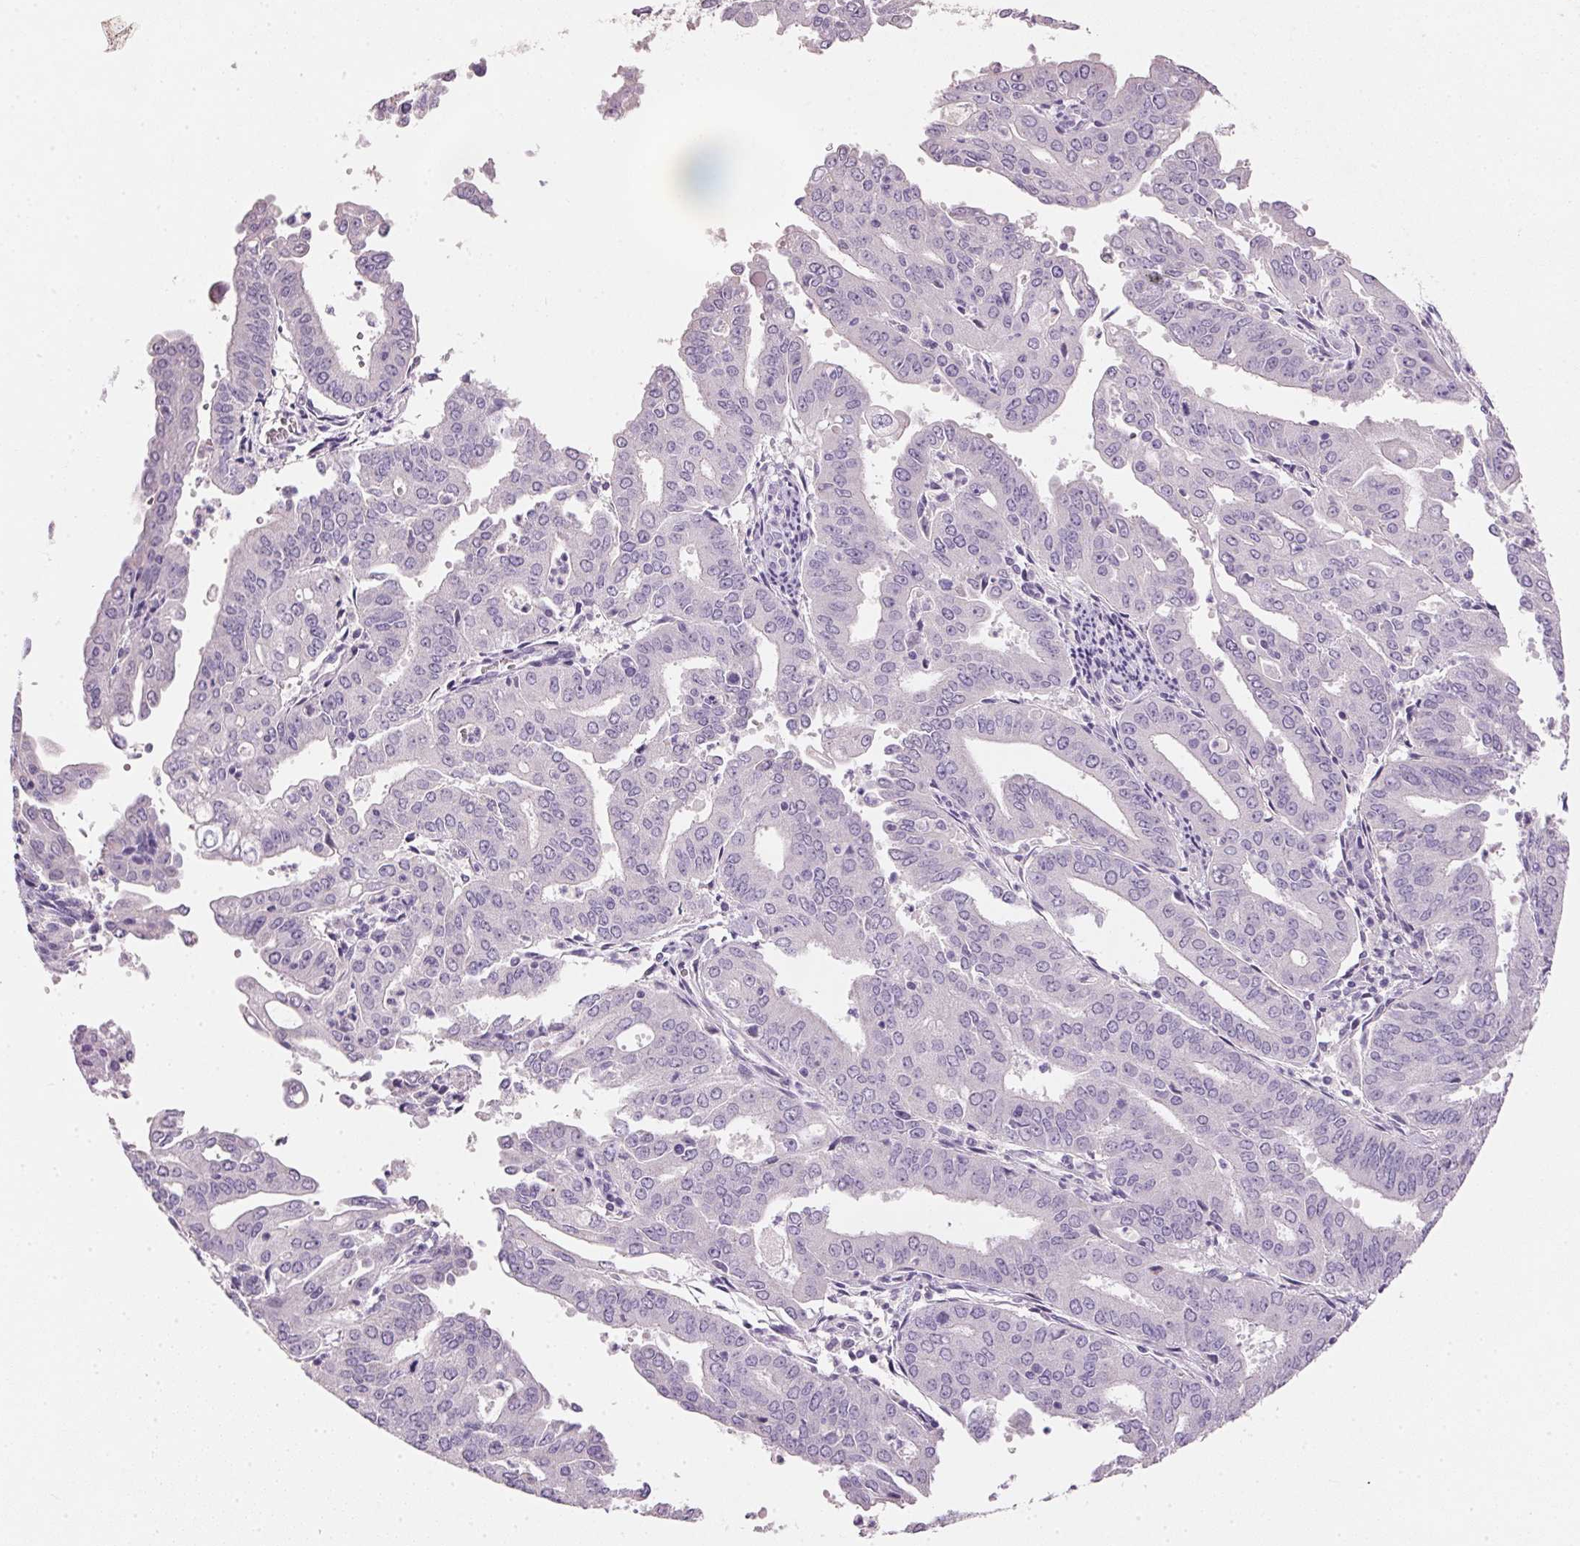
{"staining": {"intensity": "negative", "quantity": "none", "location": "none"}, "tissue": "cervical cancer", "cell_type": "Tumor cells", "image_type": "cancer", "snomed": [{"axis": "morphology", "description": "Adenocarcinoma, NOS"}, {"axis": "topography", "description": "Cervix"}], "caption": "The histopathology image demonstrates no staining of tumor cells in cervical cancer.", "gene": "HSD17B1", "patient": {"sex": "female", "age": 56}}